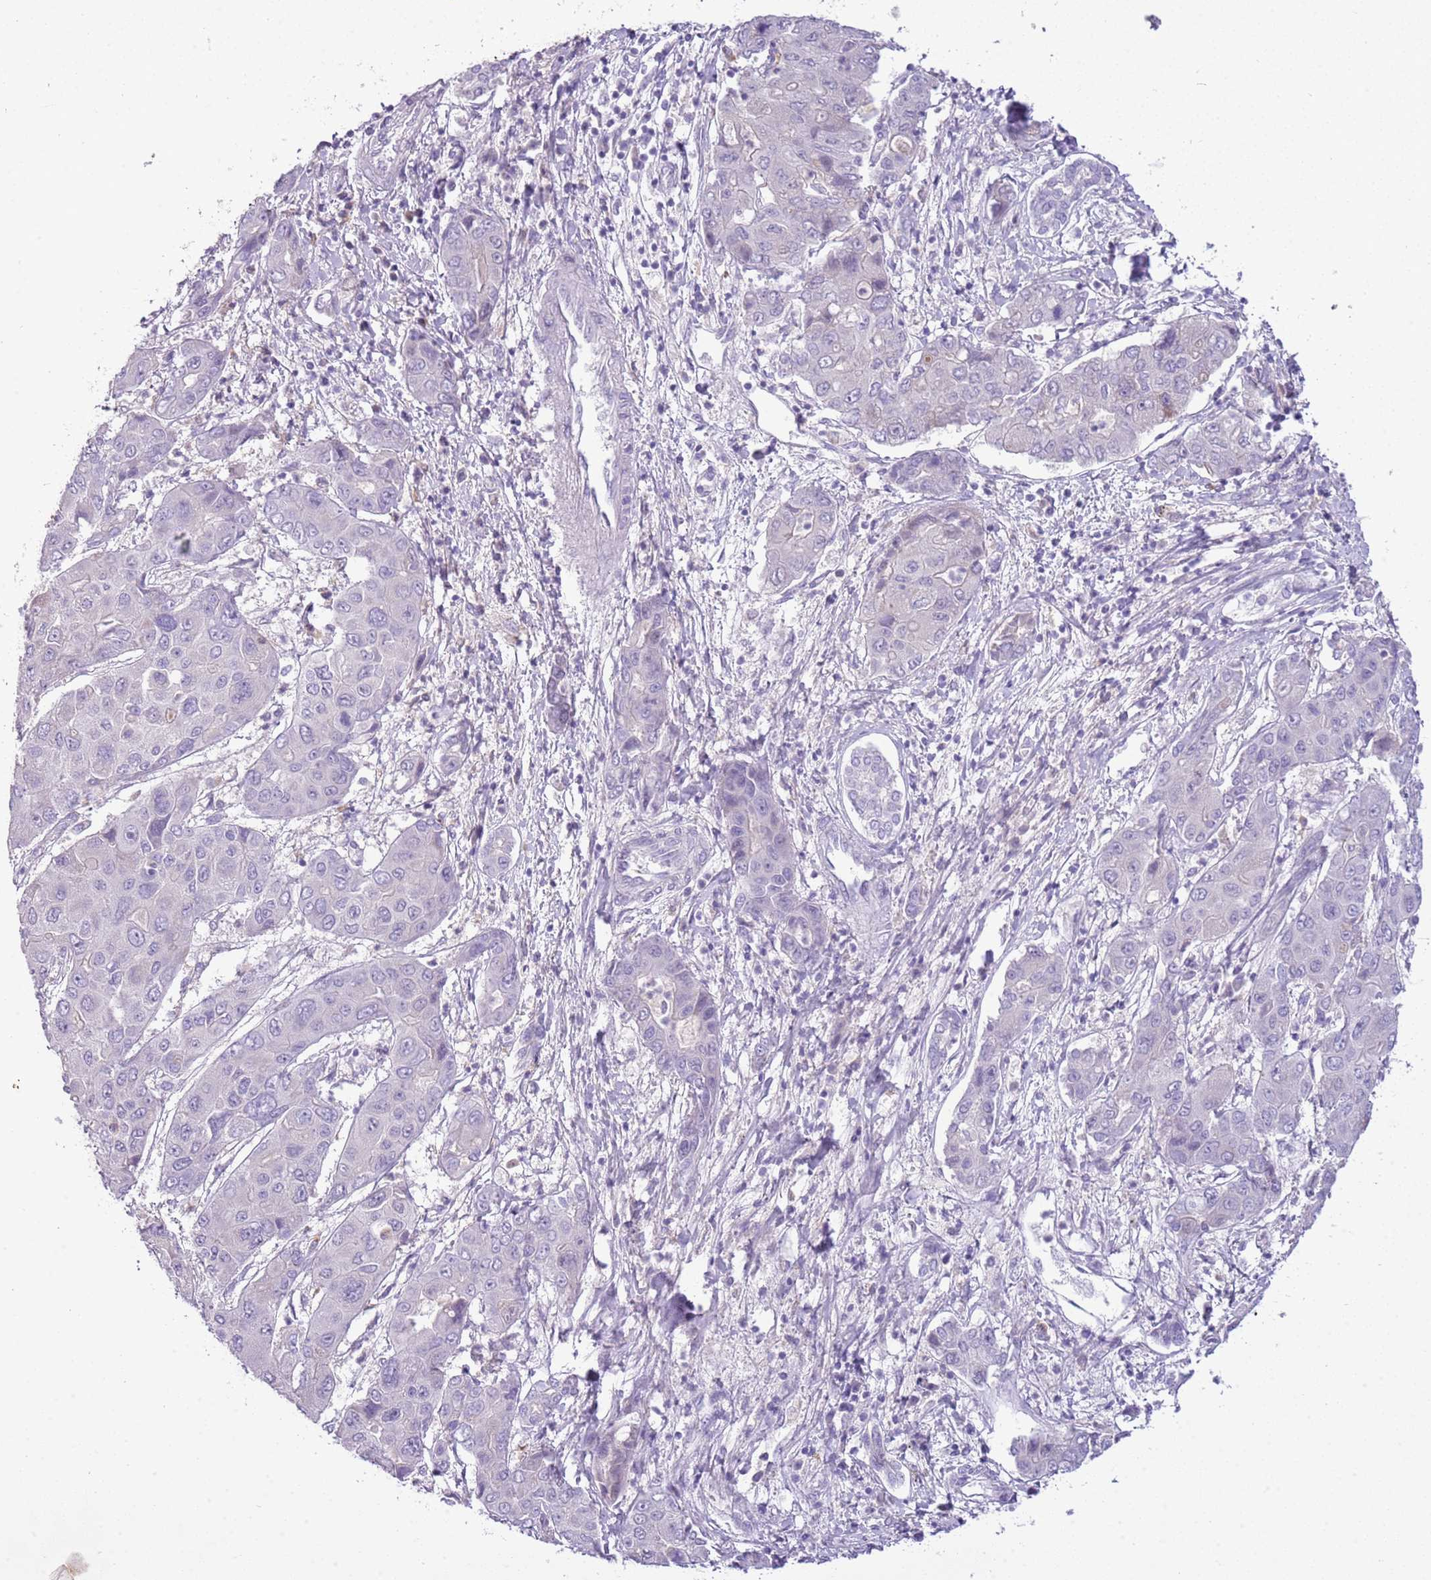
{"staining": {"intensity": "negative", "quantity": "none", "location": "none"}, "tissue": "liver cancer", "cell_type": "Tumor cells", "image_type": "cancer", "snomed": [{"axis": "morphology", "description": "Cholangiocarcinoma"}, {"axis": "topography", "description": "Liver"}], "caption": "Immunohistochemical staining of human liver cancer (cholangiocarcinoma) shows no significant expression in tumor cells.", "gene": "SCAMP5", "patient": {"sex": "male", "age": 67}}